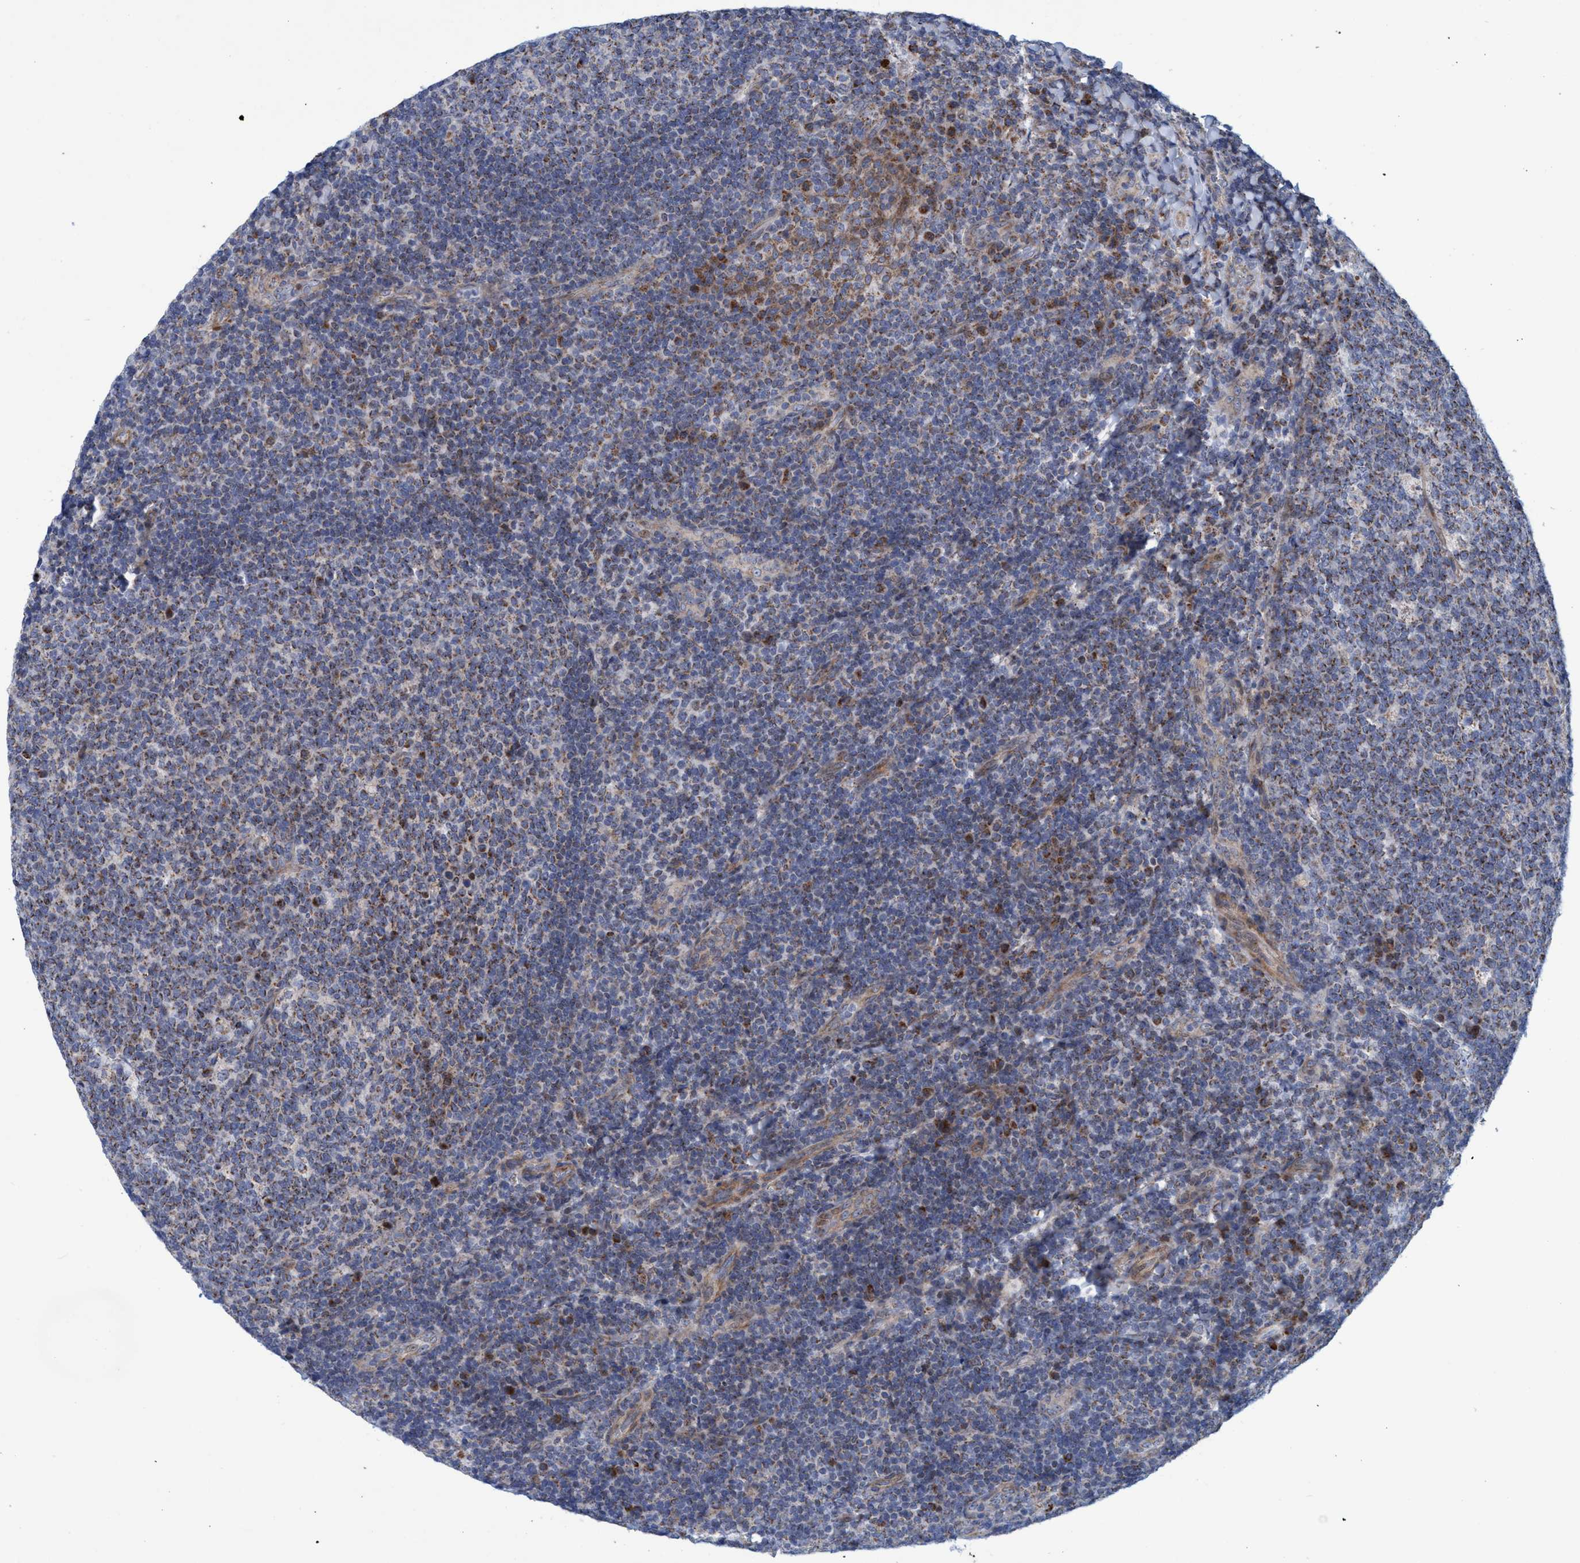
{"staining": {"intensity": "moderate", "quantity": "25%-75%", "location": "cytoplasmic/membranous"}, "tissue": "tonsil", "cell_type": "Germinal center cells", "image_type": "normal", "snomed": [{"axis": "morphology", "description": "Normal tissue, NOS"}, {"axis": "topography", "description": "Tonsil"}], "caption": "An immunohistochemistry photomicrograph of unremarkable tissue is shown. Protein staining in brown labels moderate cytoplasmic/membranous positivity in tonsil within germinal center cells.", "gene": "POLR1F", "patient": {"sex": "male", "age": 17}}